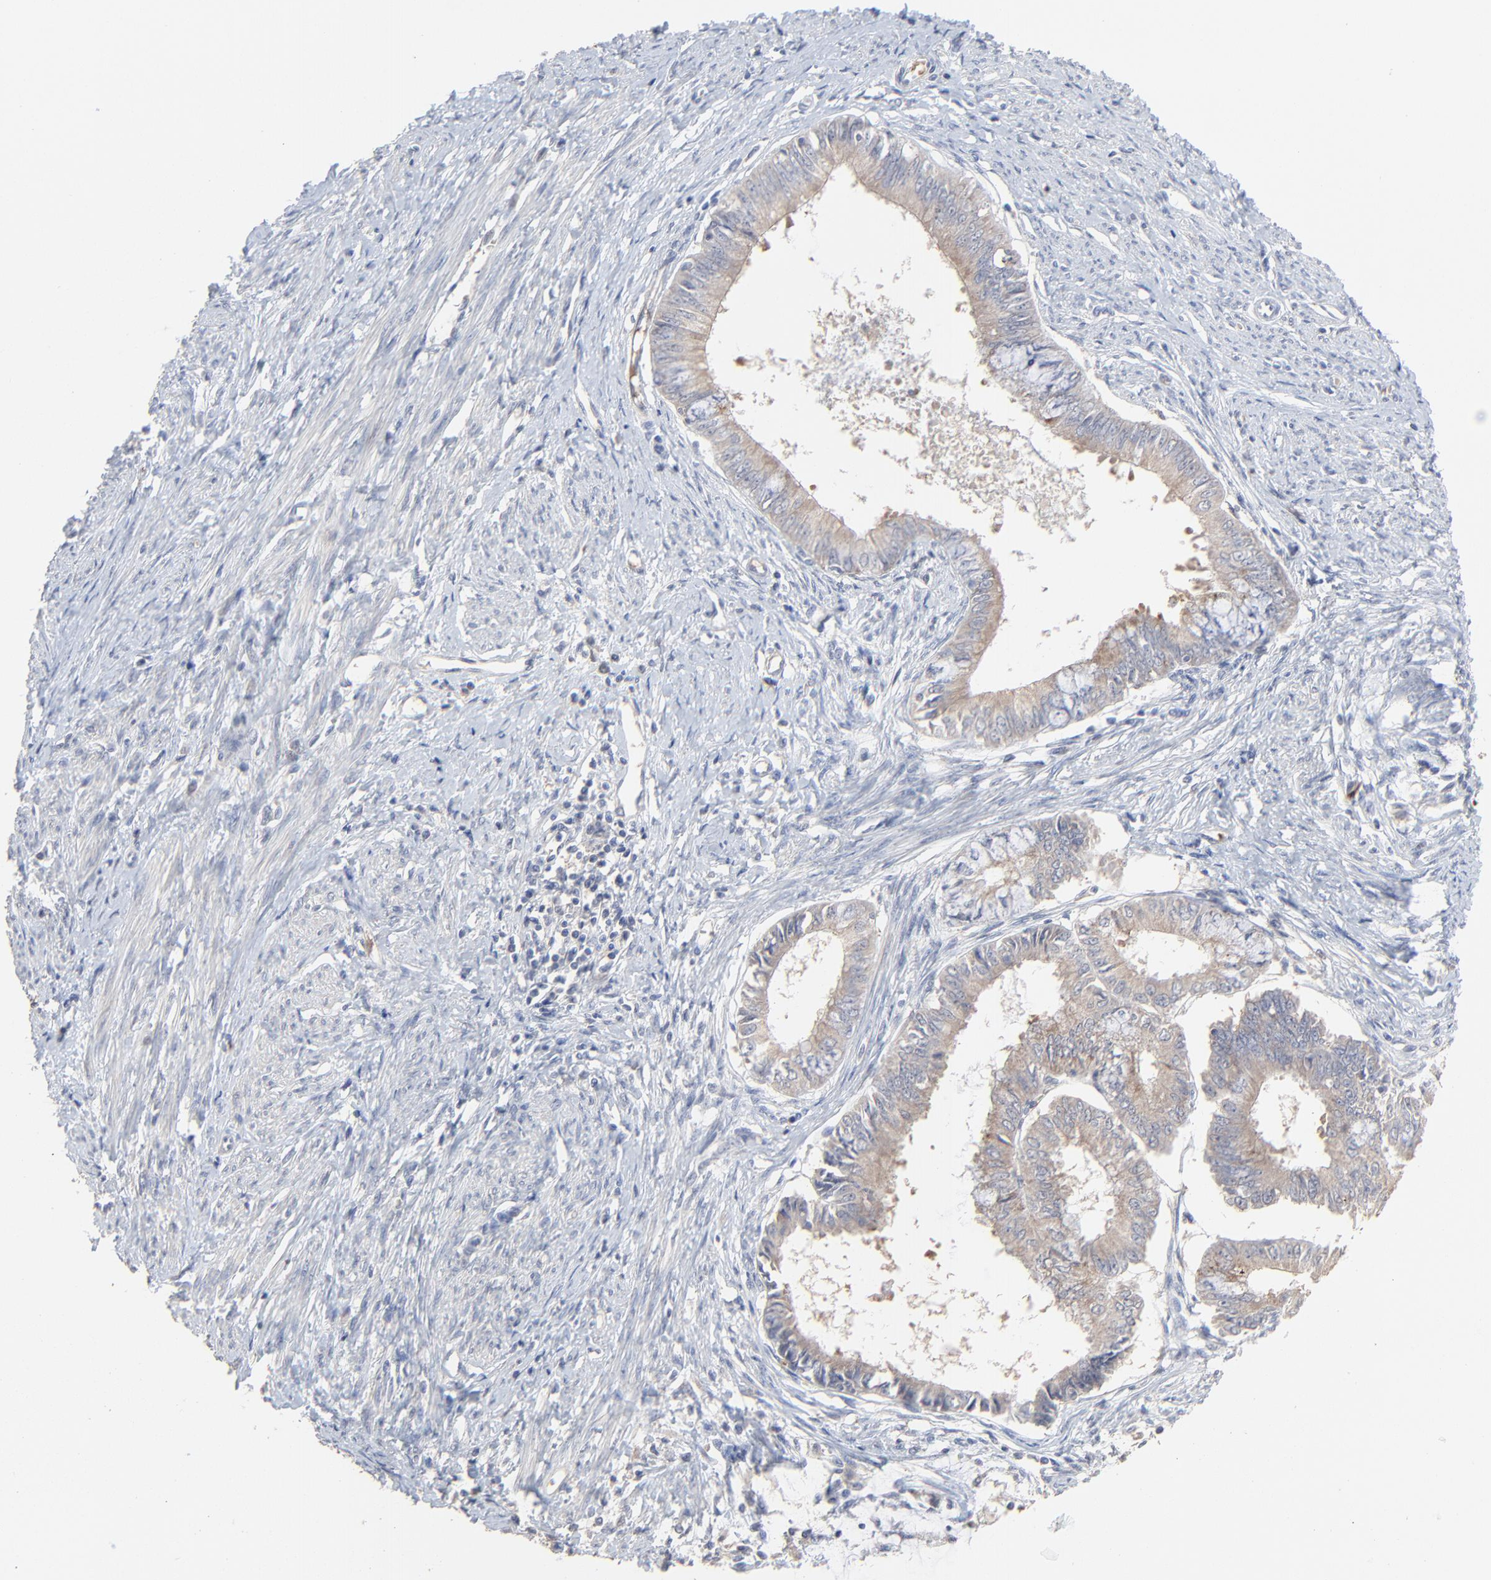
{"staining": {"intensity": "weak", "quantity": ">75%", "location": "cytoplasmic/membranous"}, "tissue": "endometrial cancer", "cell_type": "Tumor cells", "image_type": "cancer", "snomed": [{"axis": "morphology", "description": "Adenocarcinoma, NOS"}, {"axis": "topography", "description": "Endometrium"}], "caption": "Endometrial adenocarcinoma tissue reveals weak cytoplasmic/membranous positivity in approximately >75% of tumor cells, visualized by immunohistochemistry.", "gene": "FANCB", "patient": {"sex": "female", "age": 76}}